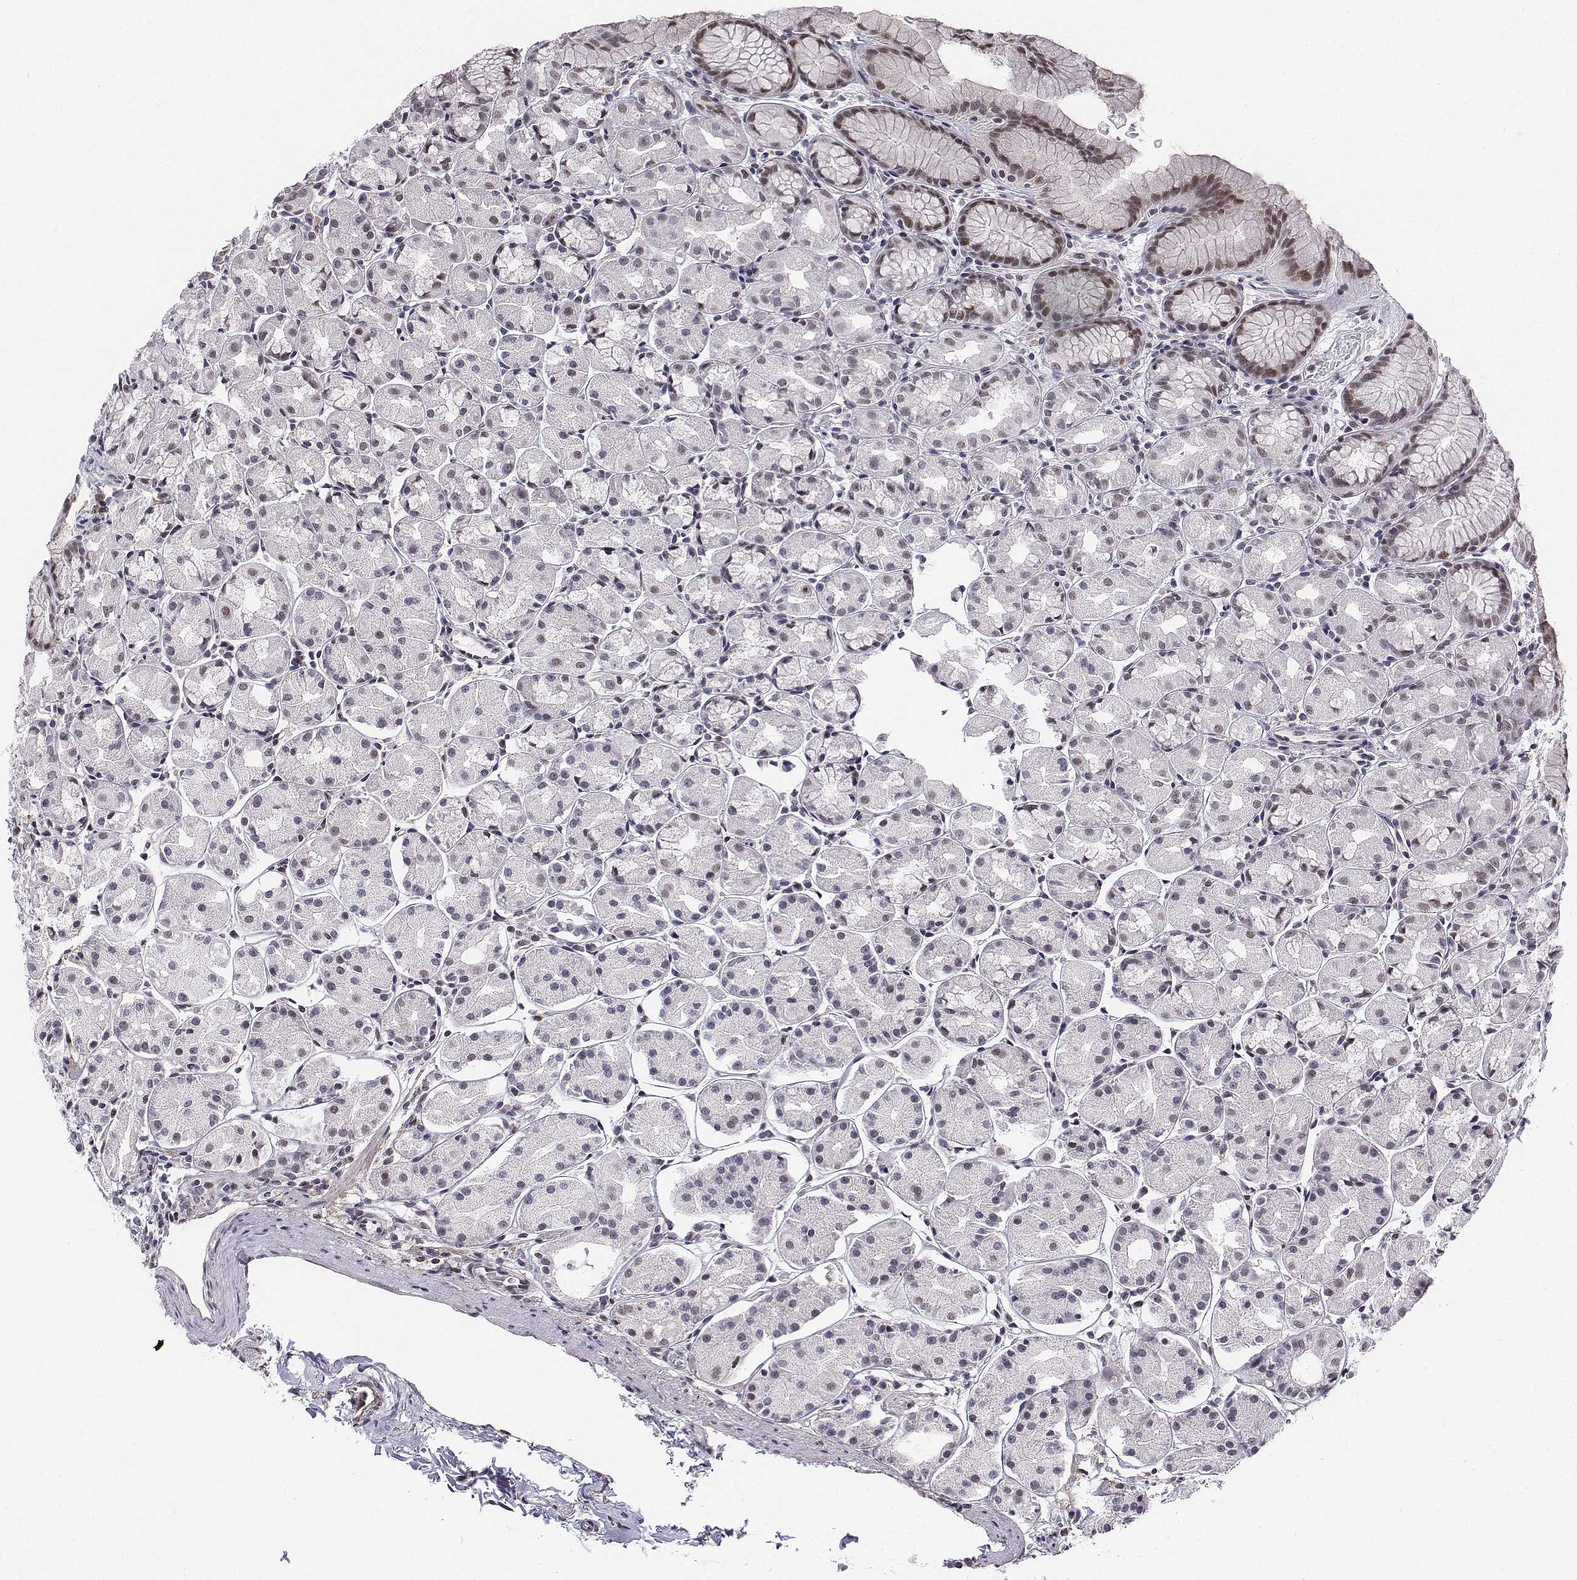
{"staining": {"intensity": "moderate", "quantity": ">75%", "location": "nuclear"}, "tissue": "stomach", "cell_type": "Glandular cells", "image_type": "normal", "snomed": [{"axis": "morphology", "description": "Normal tissue, NOS"}, {"axis": "topography", "description": "Stomach, upper"}], "caption": "Protein staining by immunohistochemistry exhibits moderate nuclear positivity in approximately >75% of glandular cells in normal stomach.", "gene": "SETD1A", "patient": {"sex": "male", "age": 47}}